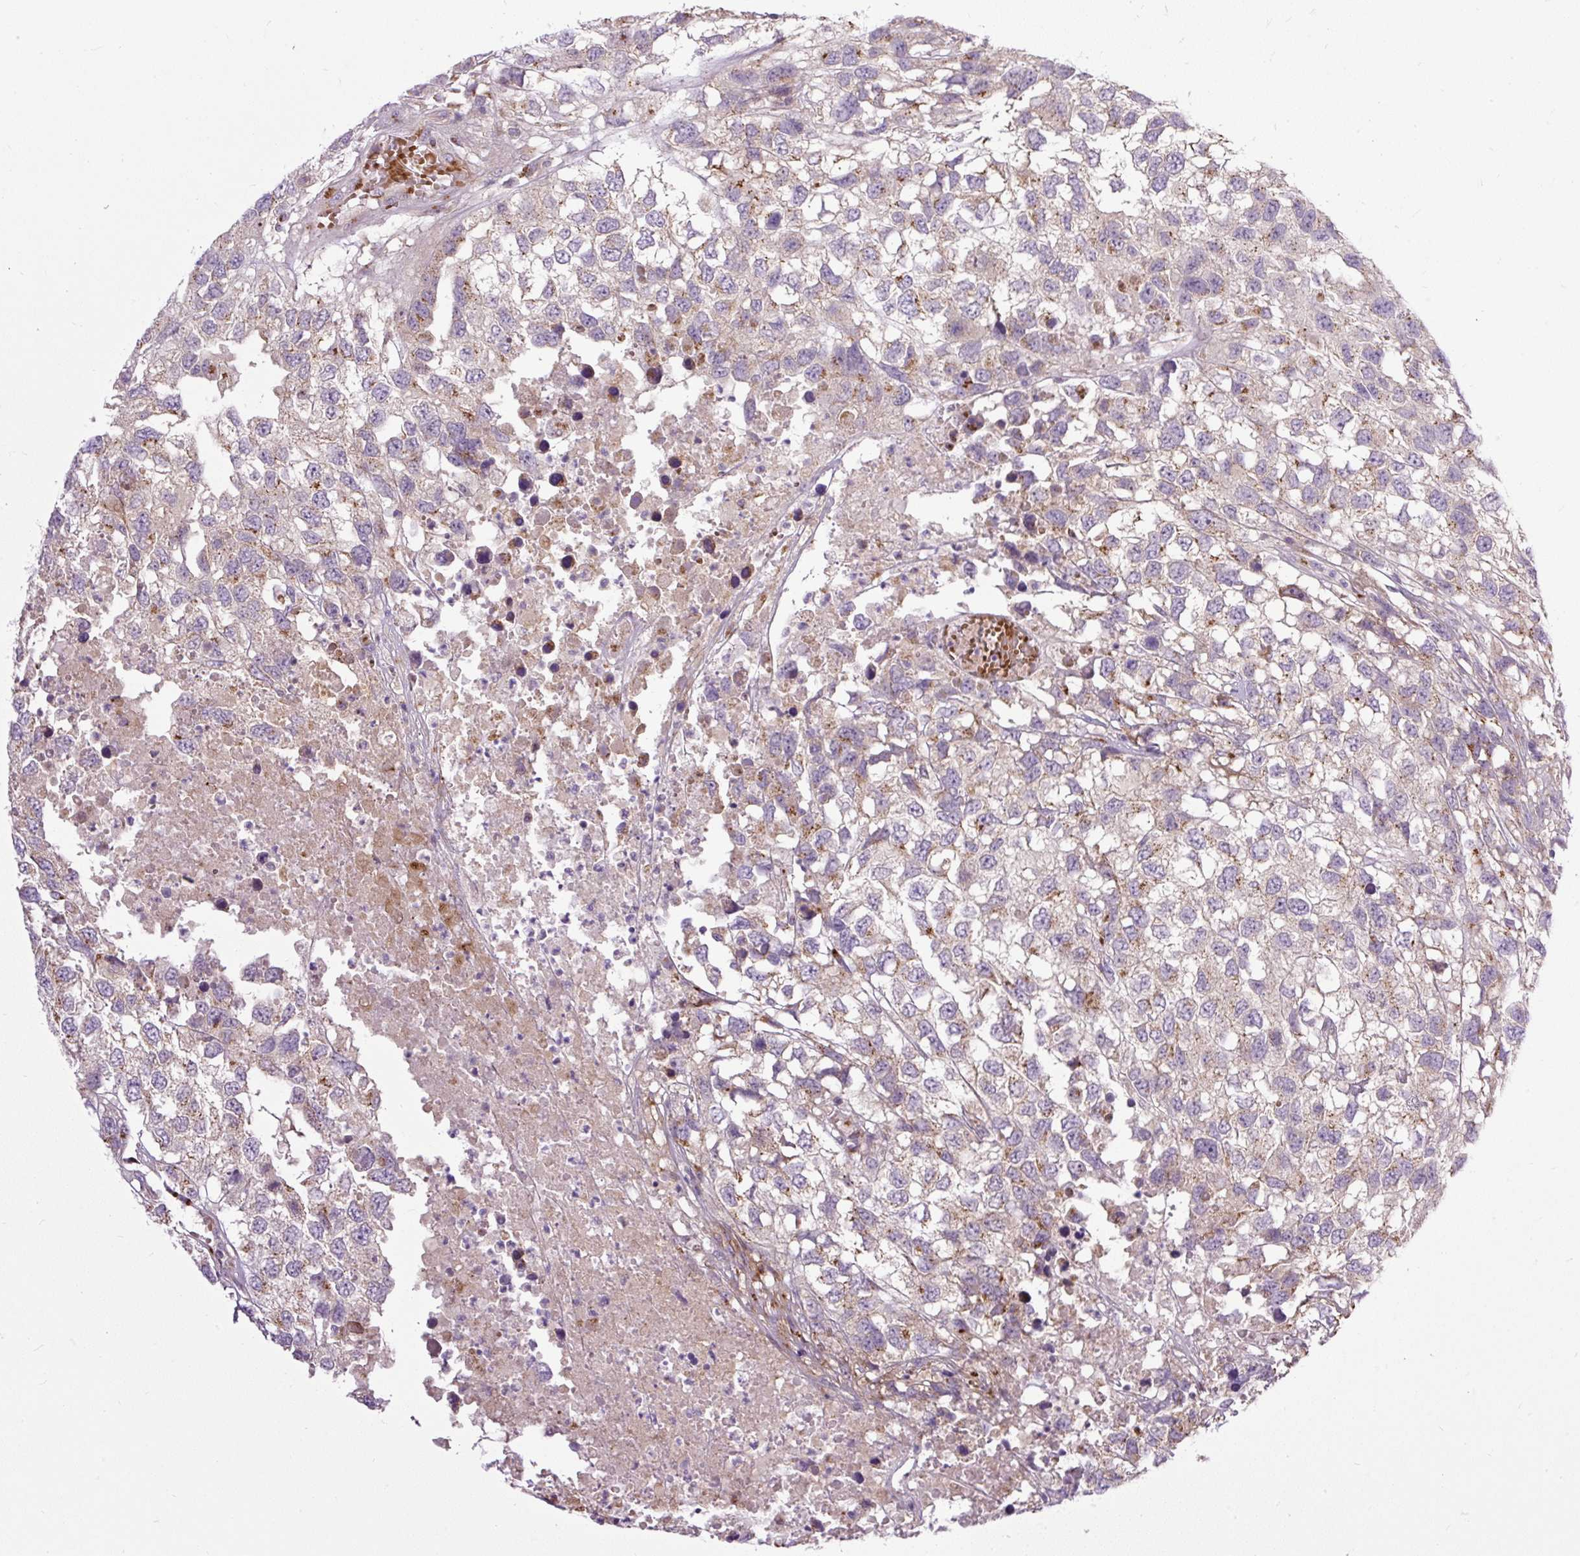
{"staining": {"intensity": "moderate", "quantity": "<25%", "location": "cytoplasmic/membranous"}, "tissue": "testis cancer", "cell_type": "Tumor cells", "image_type": "cancer", "snomed": [{"axis": "morphology", "description": "Carcinoma, Embryonal, NOS"}, {"axis": "topography", "description": "Testis"}], "caption": "The immunohistochemical stain labels moderate cytoplasmic/membranous expression in tumor cells of testis embryonal carcinoma tissue. (Stains: DAB in brown, nuclei in blue, Microscopy: brightfield microscopy at high magnification).", "gene": "MSMP", "patient": {"sex": "male", "age": 83}}